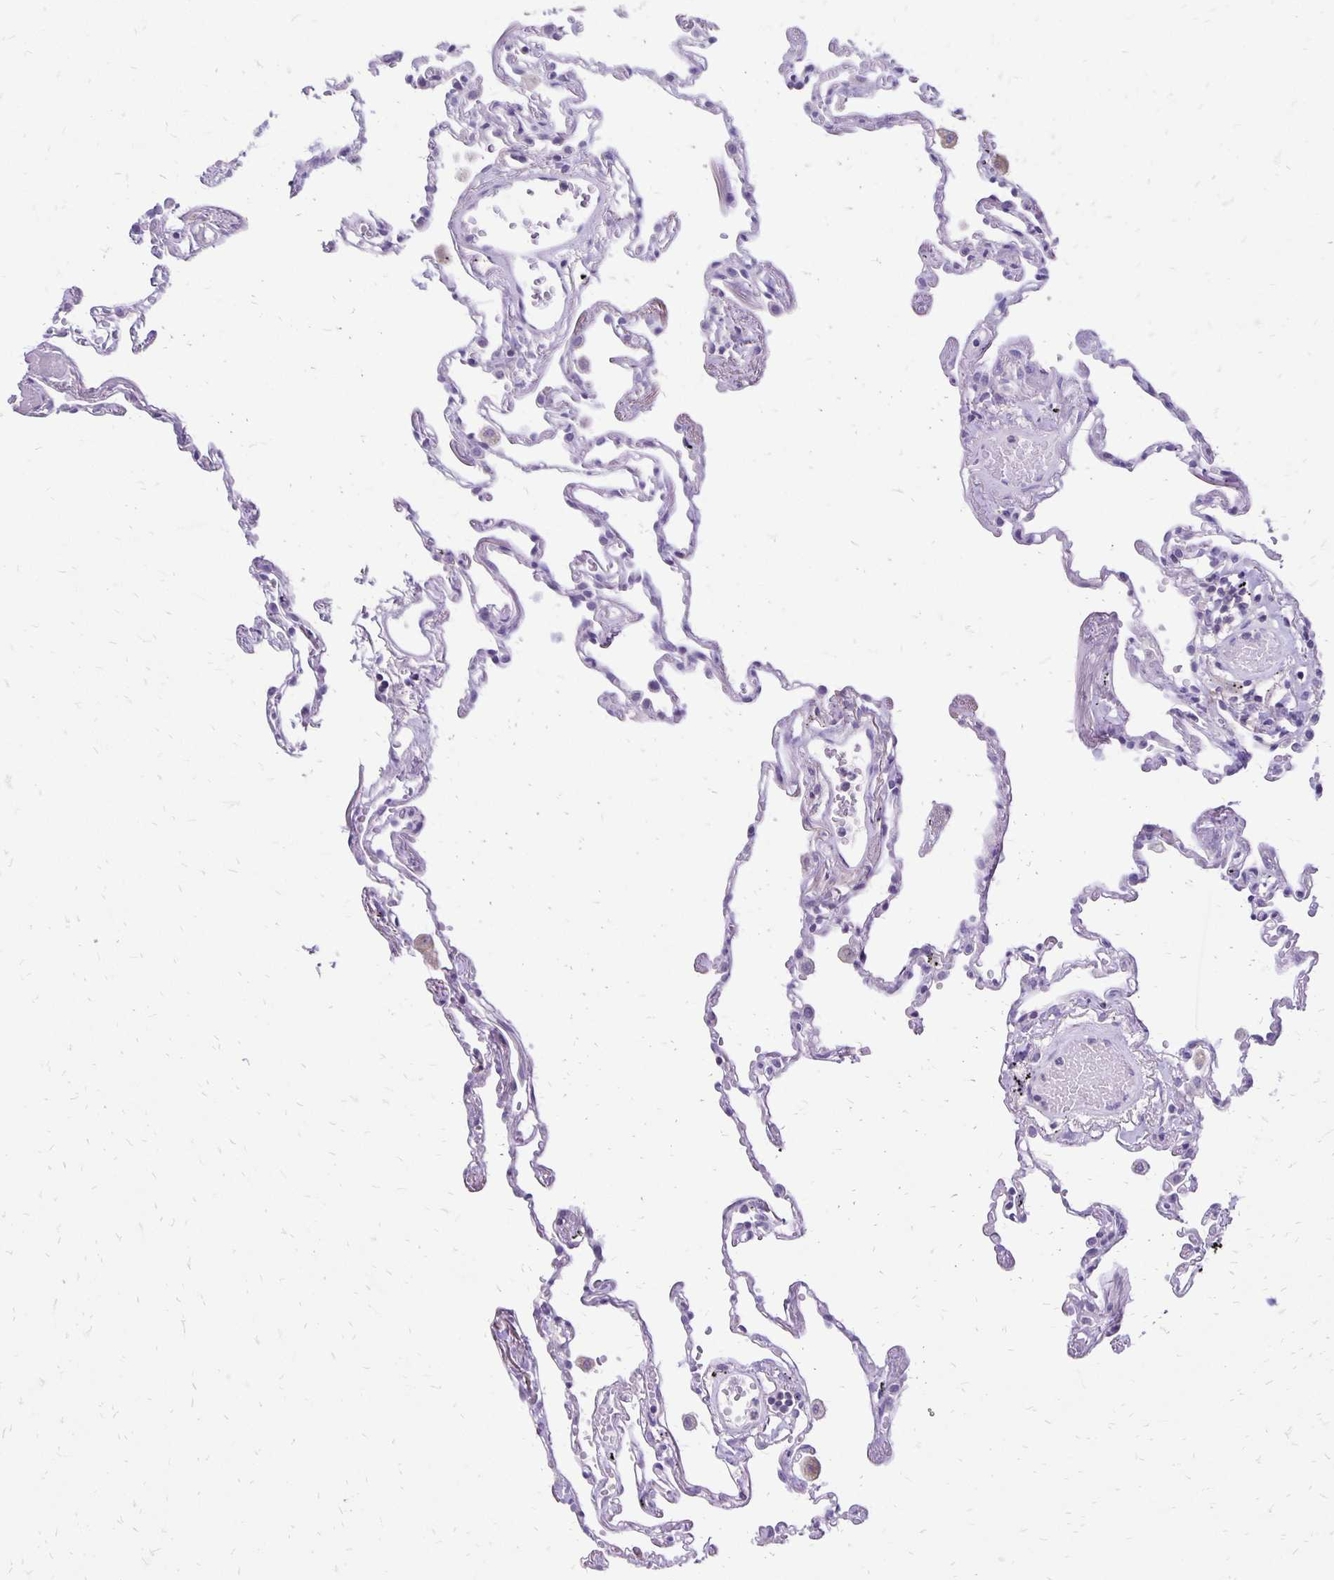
{"staining": {"intensity": "negative", "quantity": "none", "location": "none"}, "tissue": "lung", "cell_type": "Alveolar cells", "image_type": "normal", "snomed": [{"axis": "morphology", "description": "Normal tissue, NOS"}, {"axis": "topography", "description": "Lung"}], "caption": "There is no significant positivity in alveolar cells of lung. The staining is performed using DAB brown chromogen with nuclei counter-stained in using hematoxylin.", "gene": "ANKRD45", "patient": {"sex": "female", "age": 67}}